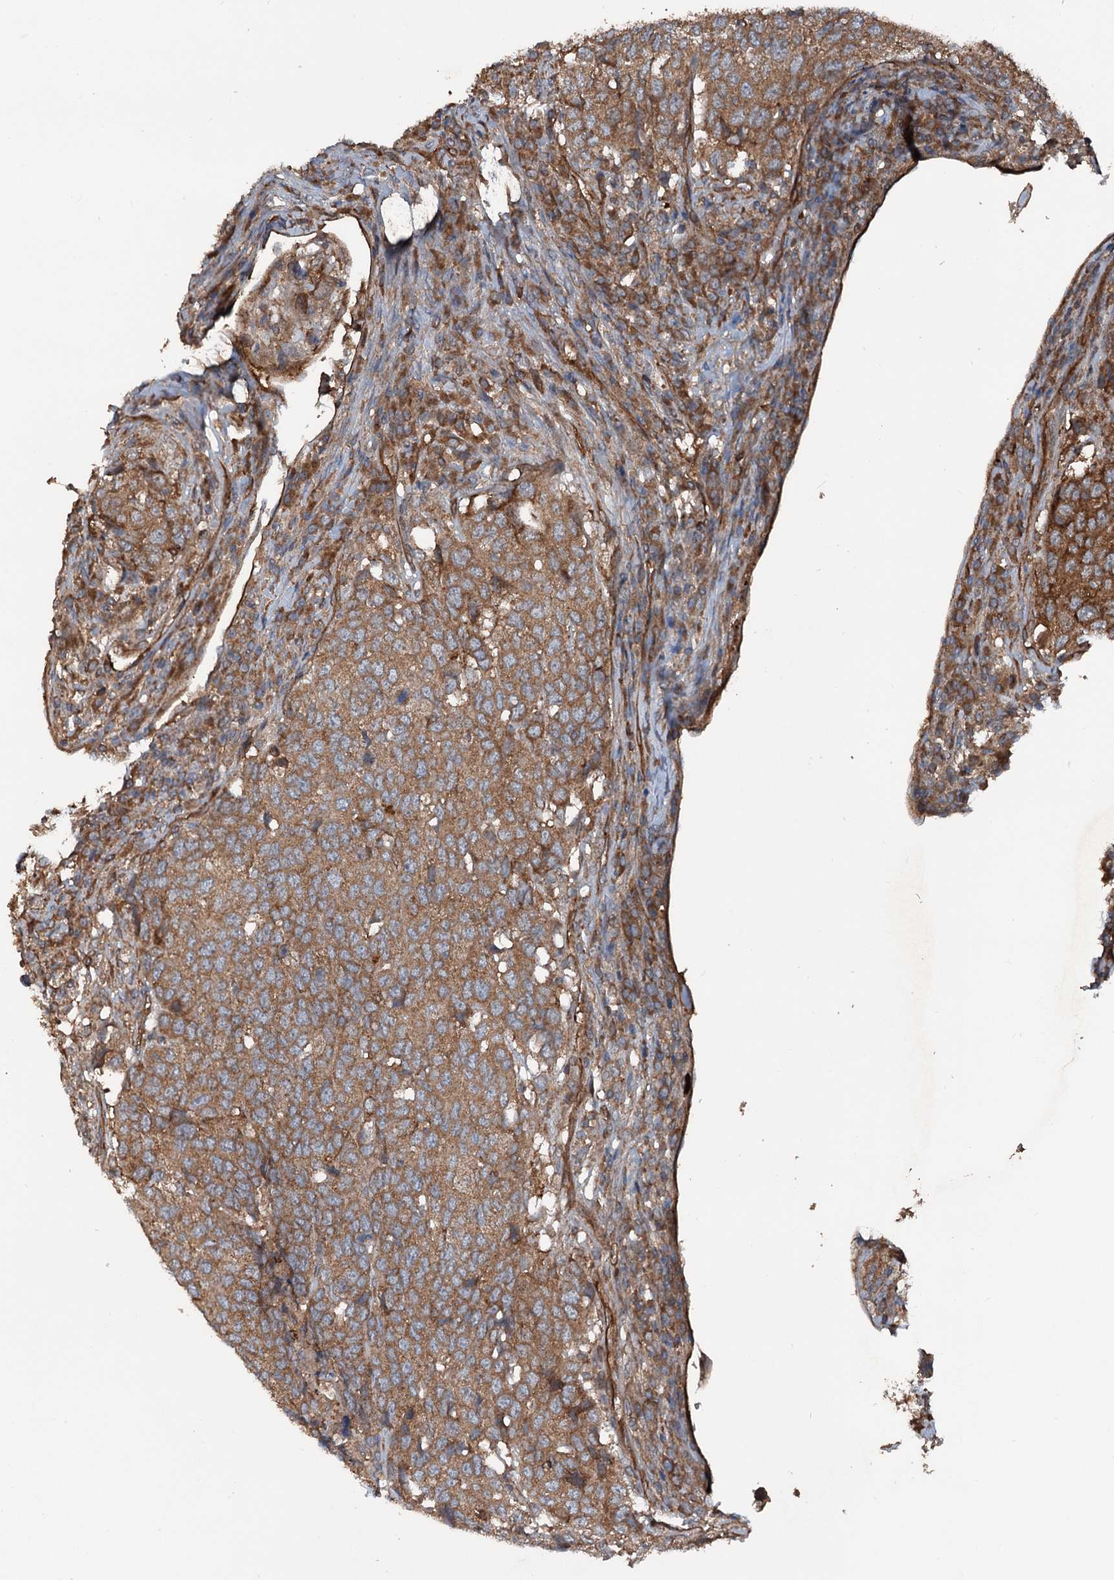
{"staining": {"intensity": "moderate", "quantity": ">75%", "location": "cytoplasmic/membranous"}, "tissue": "head and neck cancer", "cell_type": "Tumor cells", "image_type": "cancer", "snomed": [{"axis": "morphology", "description": "Squamous cell carcinoma, NOS"}, {"axis": "topography", "description": "Head-Neck"}], "caption": "A brown stain labels moderate cytoplasmic/membranous positivity of a protein in human head and neck squamous cell carcinoma tumor cells.", "gene": "RNF214", "patient": {"sex": "male", "age": 66}}